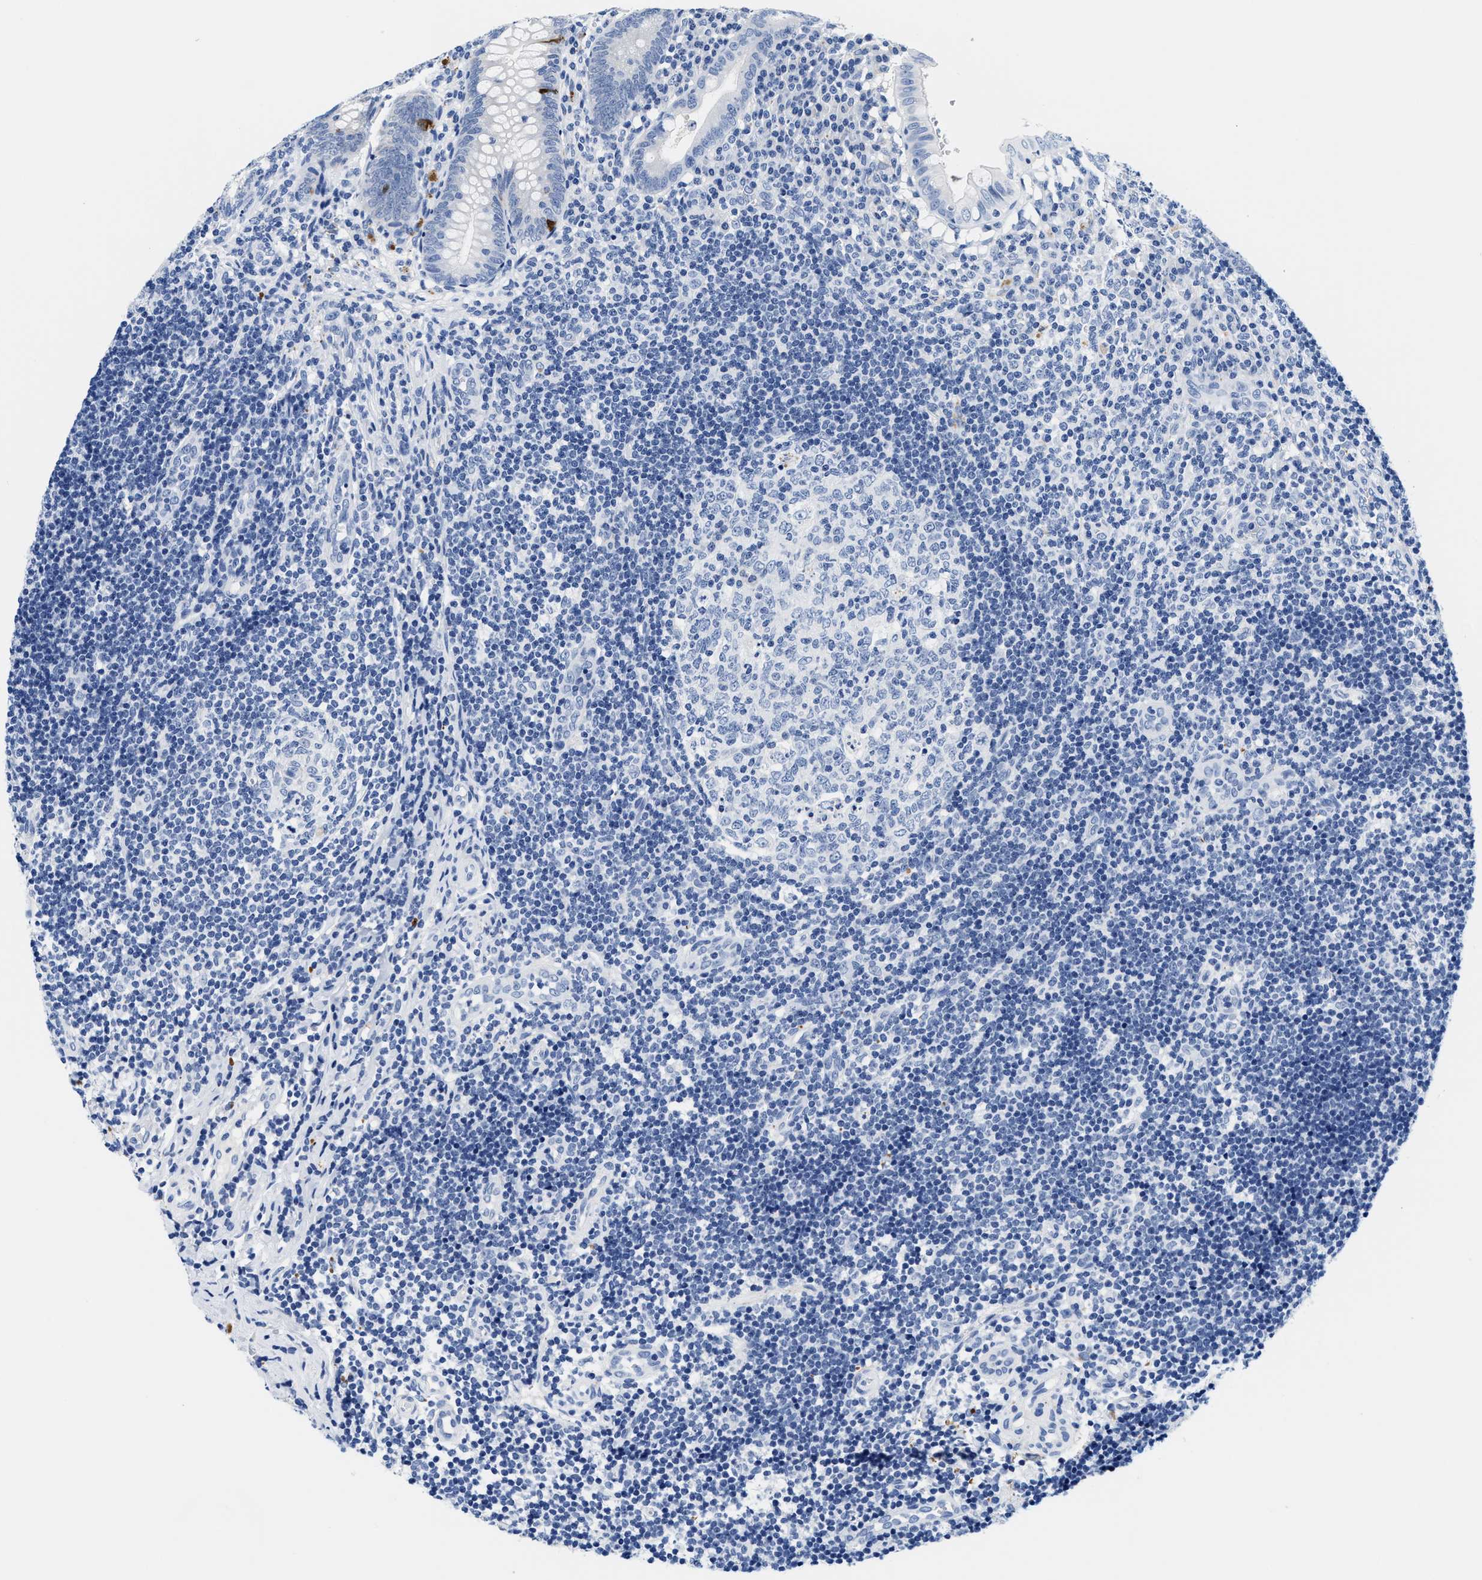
{"staining": {"intensity": "negative", "quantity": "none", "location": "none"}, "tissue": "appendix", "cell_type": "Glandular cells", "image_type": "normal", "snomed": [{"axis": "morphology", "description": "Normal tissue, NOS"}, {"axis": "topography", "description": "Appendix"}], "caption": "There is no significant expression in glandular cells of appendix. Brightfield microscopy of immunohistochemistry (IHC) stained with DAB (3,3'-diaminobenzidine) (brown) and hematoxylin (blue), captured at high magnification.", "gene": "TTC3", "patient": {"sex": "male", "age": 8}}